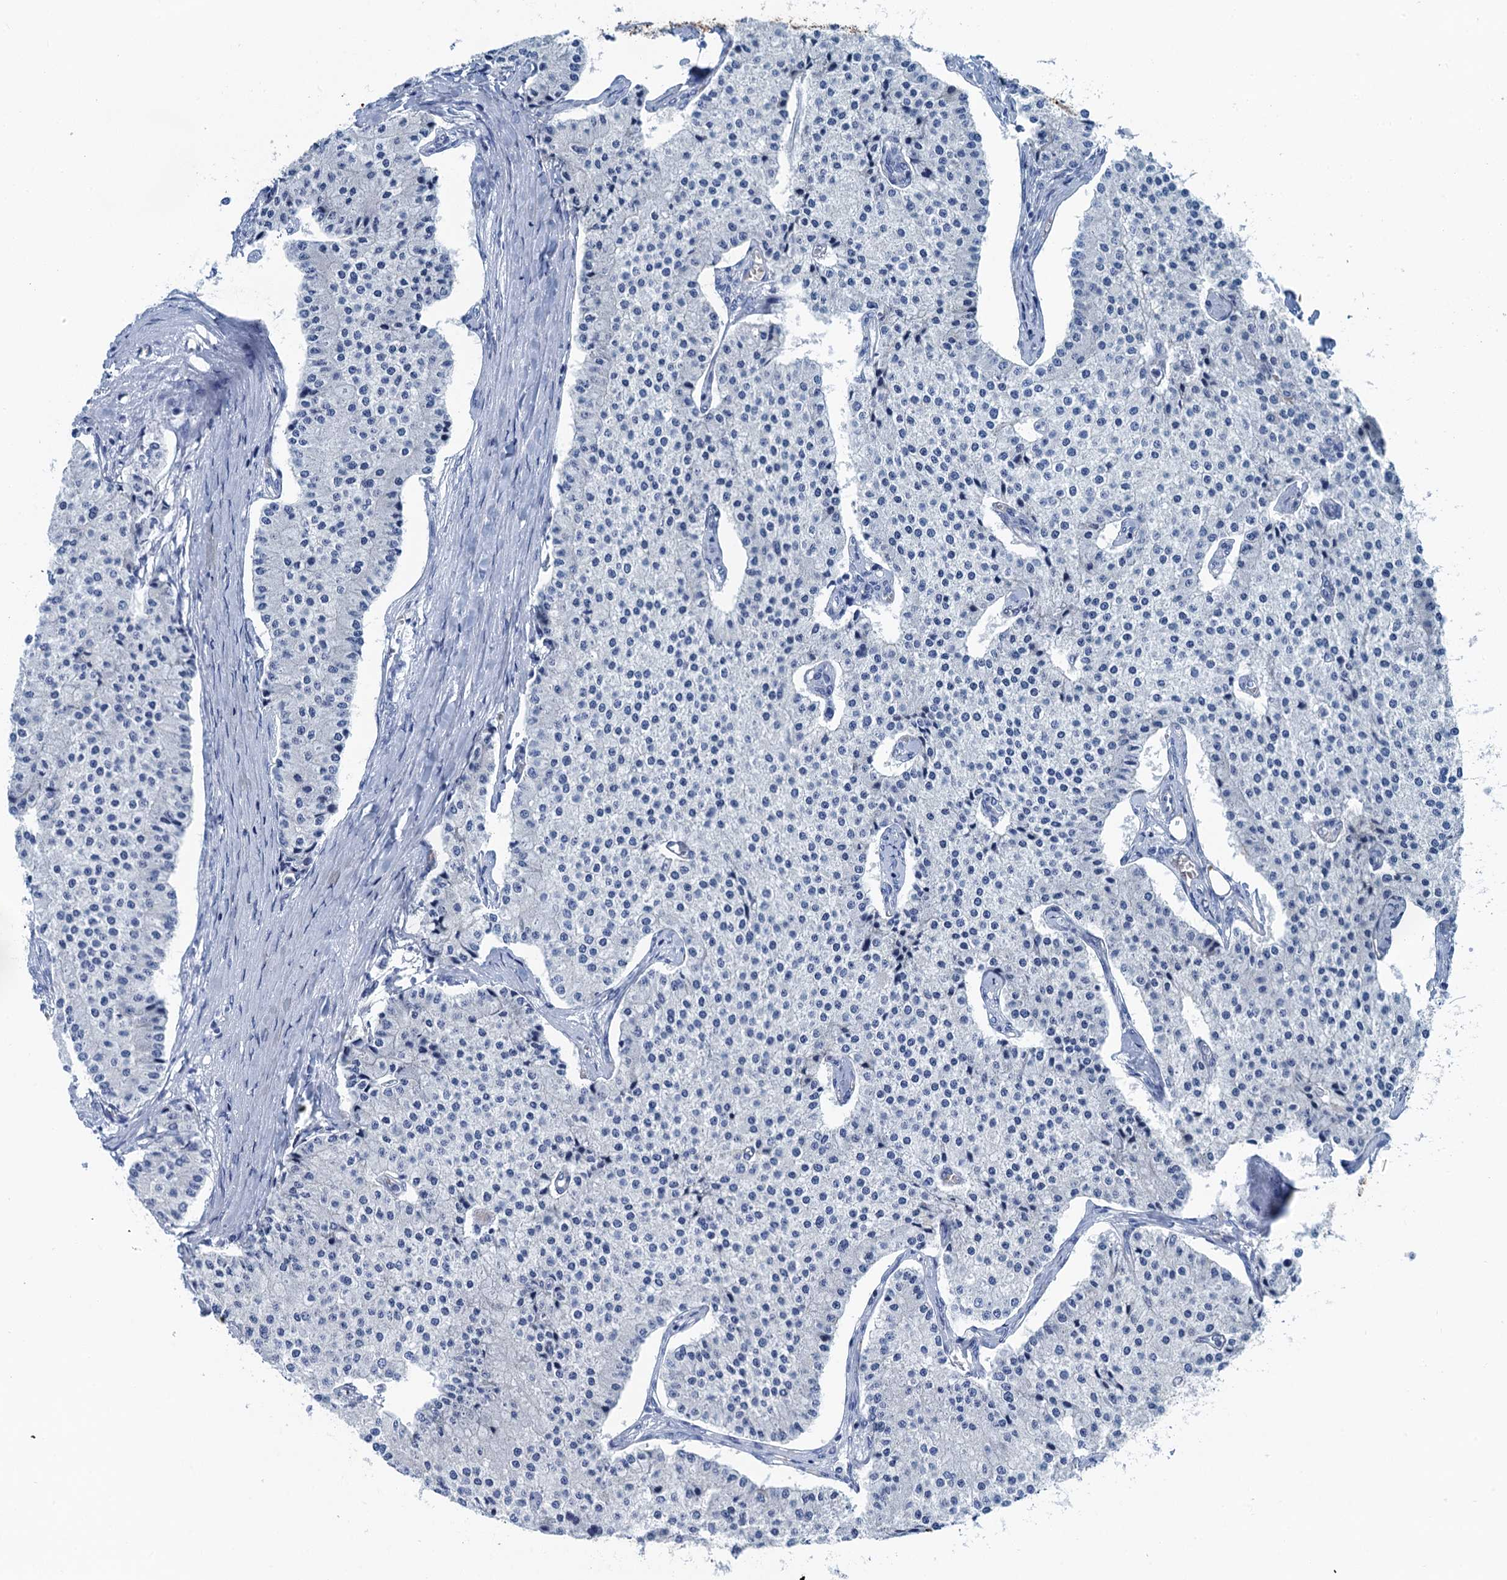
{"staining": {"intensity": "negative", "quantity": "none", "location": "none"}, "tissue": "carcinoid", "cell_type": "Tumor cells", "image_type": "cancer", "snomed": [{"axis": "morphology", "description": "Carcinoid, malignant, NOS"}, {"axis": "topography", "description": "Colon"}], "caption": "Tumor cells show no significant positivity in malignant carcinoid.", "gene": "MYADML2", "patient": {"sex": "female", "age": 52}}